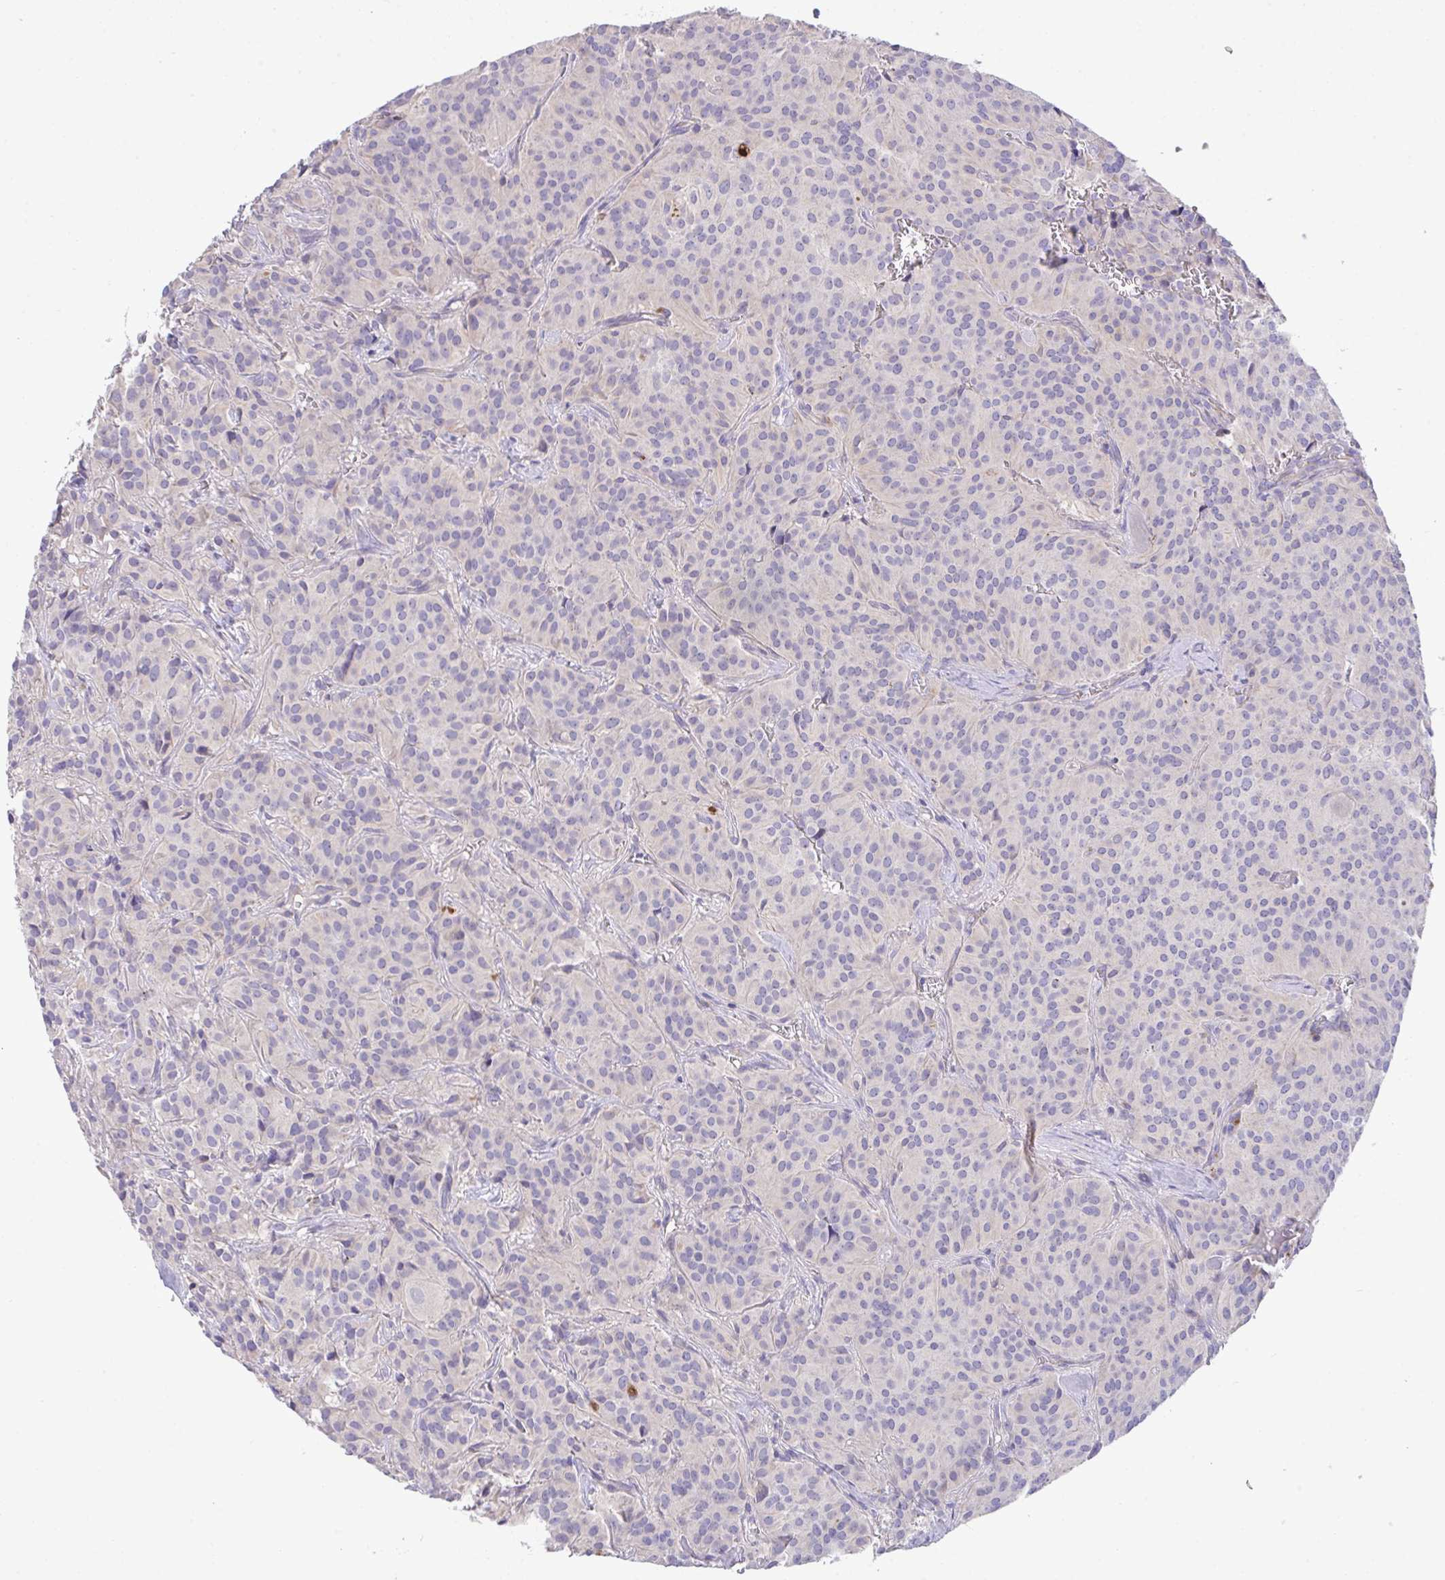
{"staining": {"intensity": "negative", "quantity": "none", "location": "none"}, "tissue": "glioma", "cell_type": "Tumor cells", "image_type": "cancer", "snomed": [{"axis": "morphology", "description": "Glioma, malignant, Low grade"}, {"axis": "topography", "description": "Brain"}], "caption": "The histopathology image reveals no significant staining in tumor cells of glioma.", "gene": "ZNF581", "patient": {"sex": "male", "age": 42}}